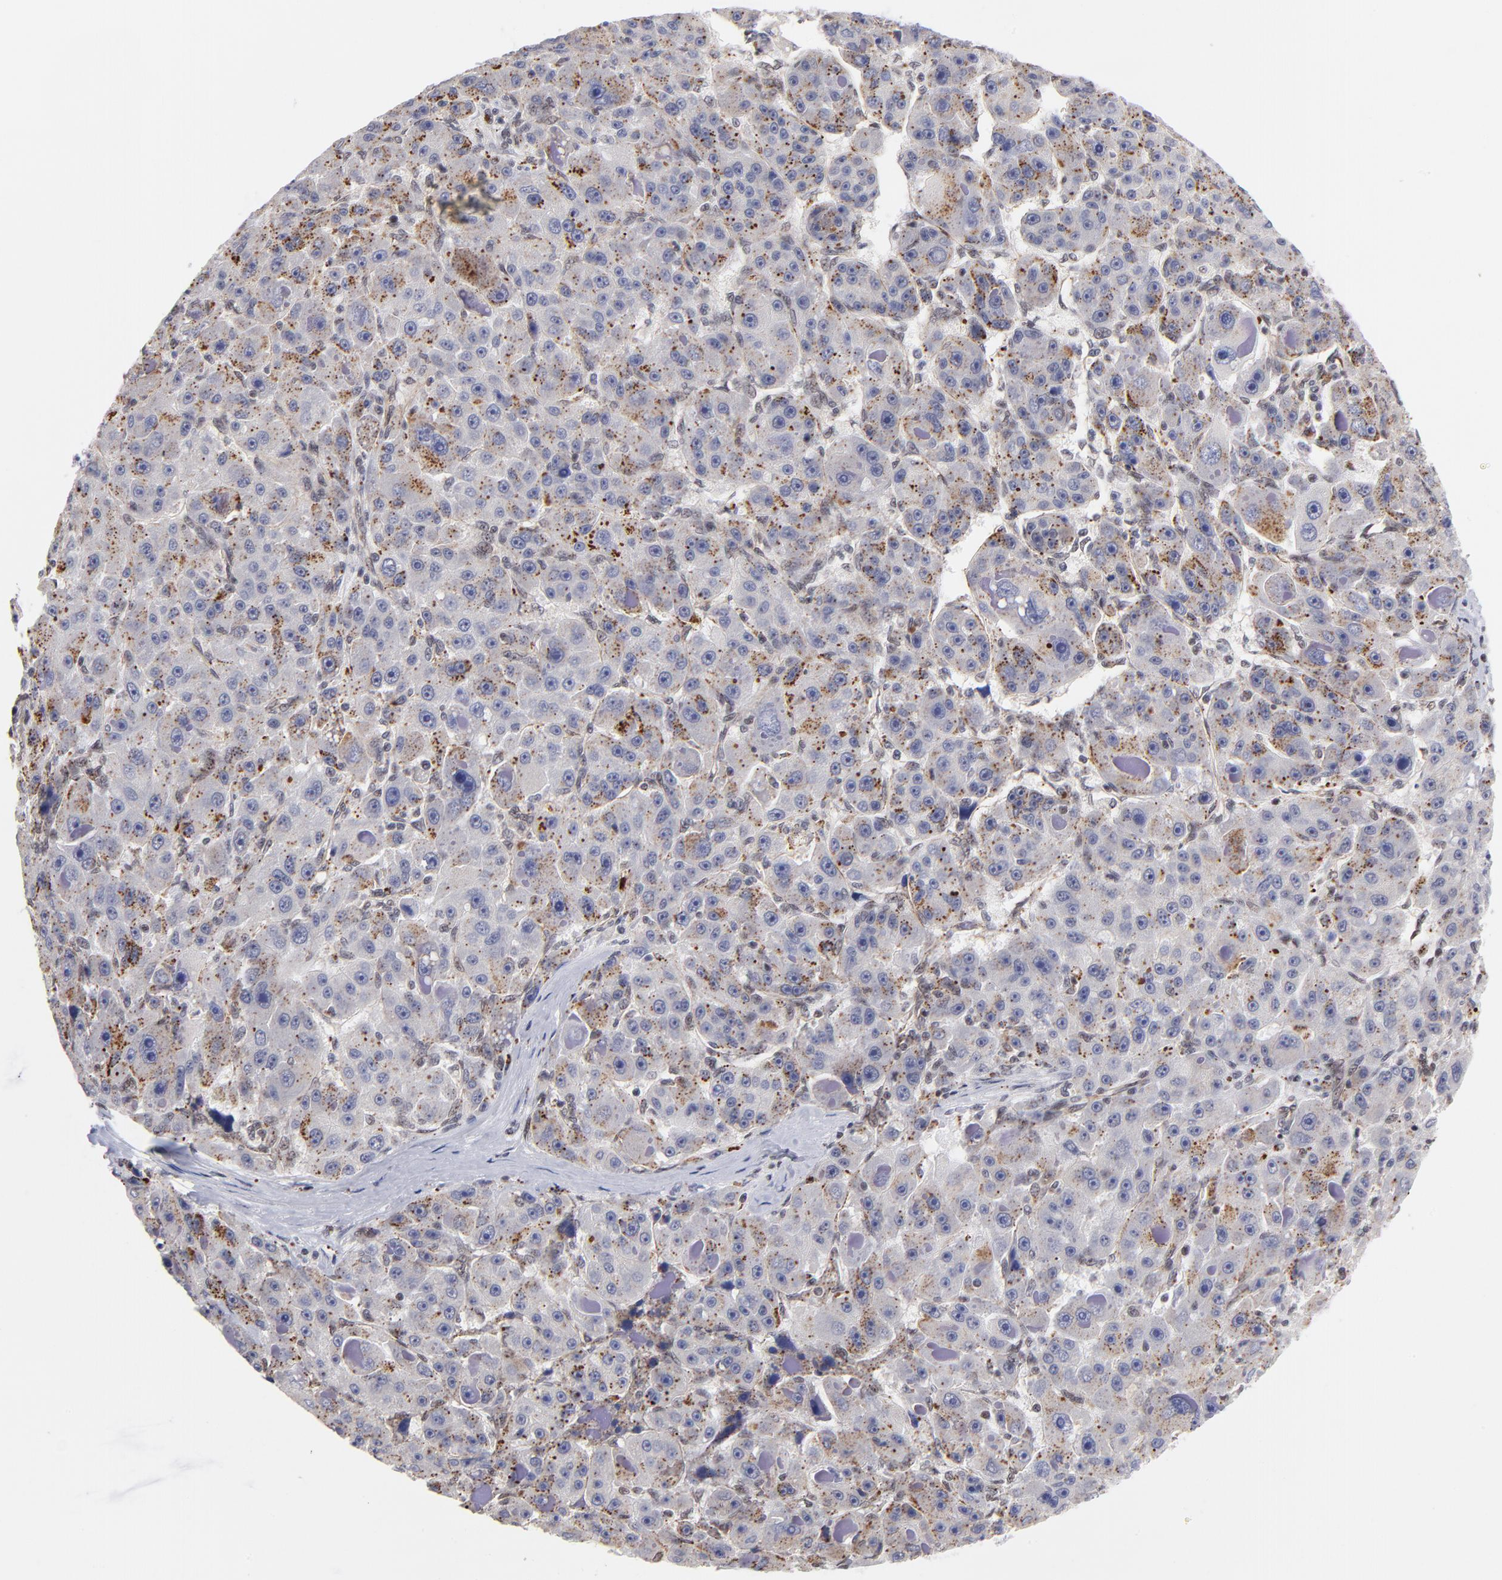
{"staining": {"intensity": "moderate", "quantity": ">75%", "location": "cytoplasmic/membranous"}, "tissue": "liver cancer", "cell_type": "Tumor cells", "image_type": "cancer", "snomed": [{"axis": "morphology", "description": "Carcinoma, Hepatocellular, NOS"}, {"axis": "topography", "description": "Liver"}], "caption": "Protein staining reveals moderate cytoplasmic/membranous staining in approximately >75% of tumor cells in liver hepatocellular carcinoma.", "gene": "GABPA", "patient": {"sex": "male", "age": 76}}